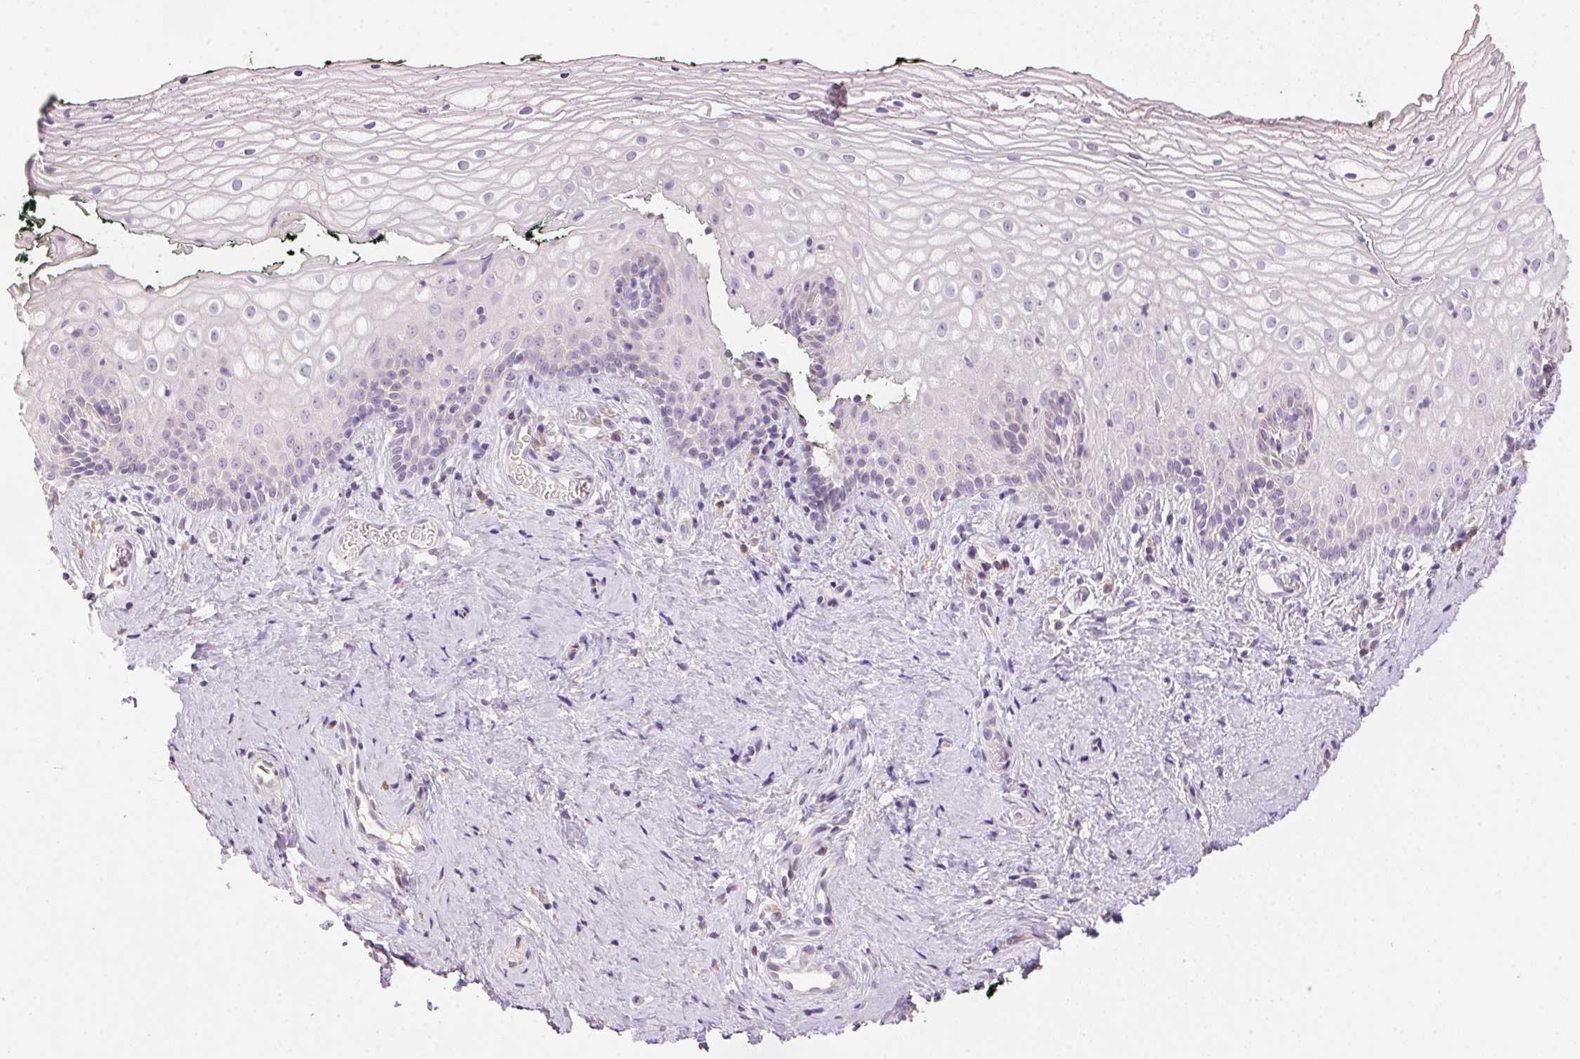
{"staining": {"intensity": "negative", "quantity": "none", "location": "none"}, "tissue": "vagina", "cell_type": "Squamous epithelial cells", "image_type": "normal", "snomed": [{"axis": "morphology", "description": "Normal tissue, NOS"}, {"axis": "topography", "description": "Vagina"}], "caption": "DAB immunohistochemical staining of normal human vagina shows no significant staining in squamous epithelial cells.", "gene": "LYZL6", "patient": {"sex": "female", "age": 47}}